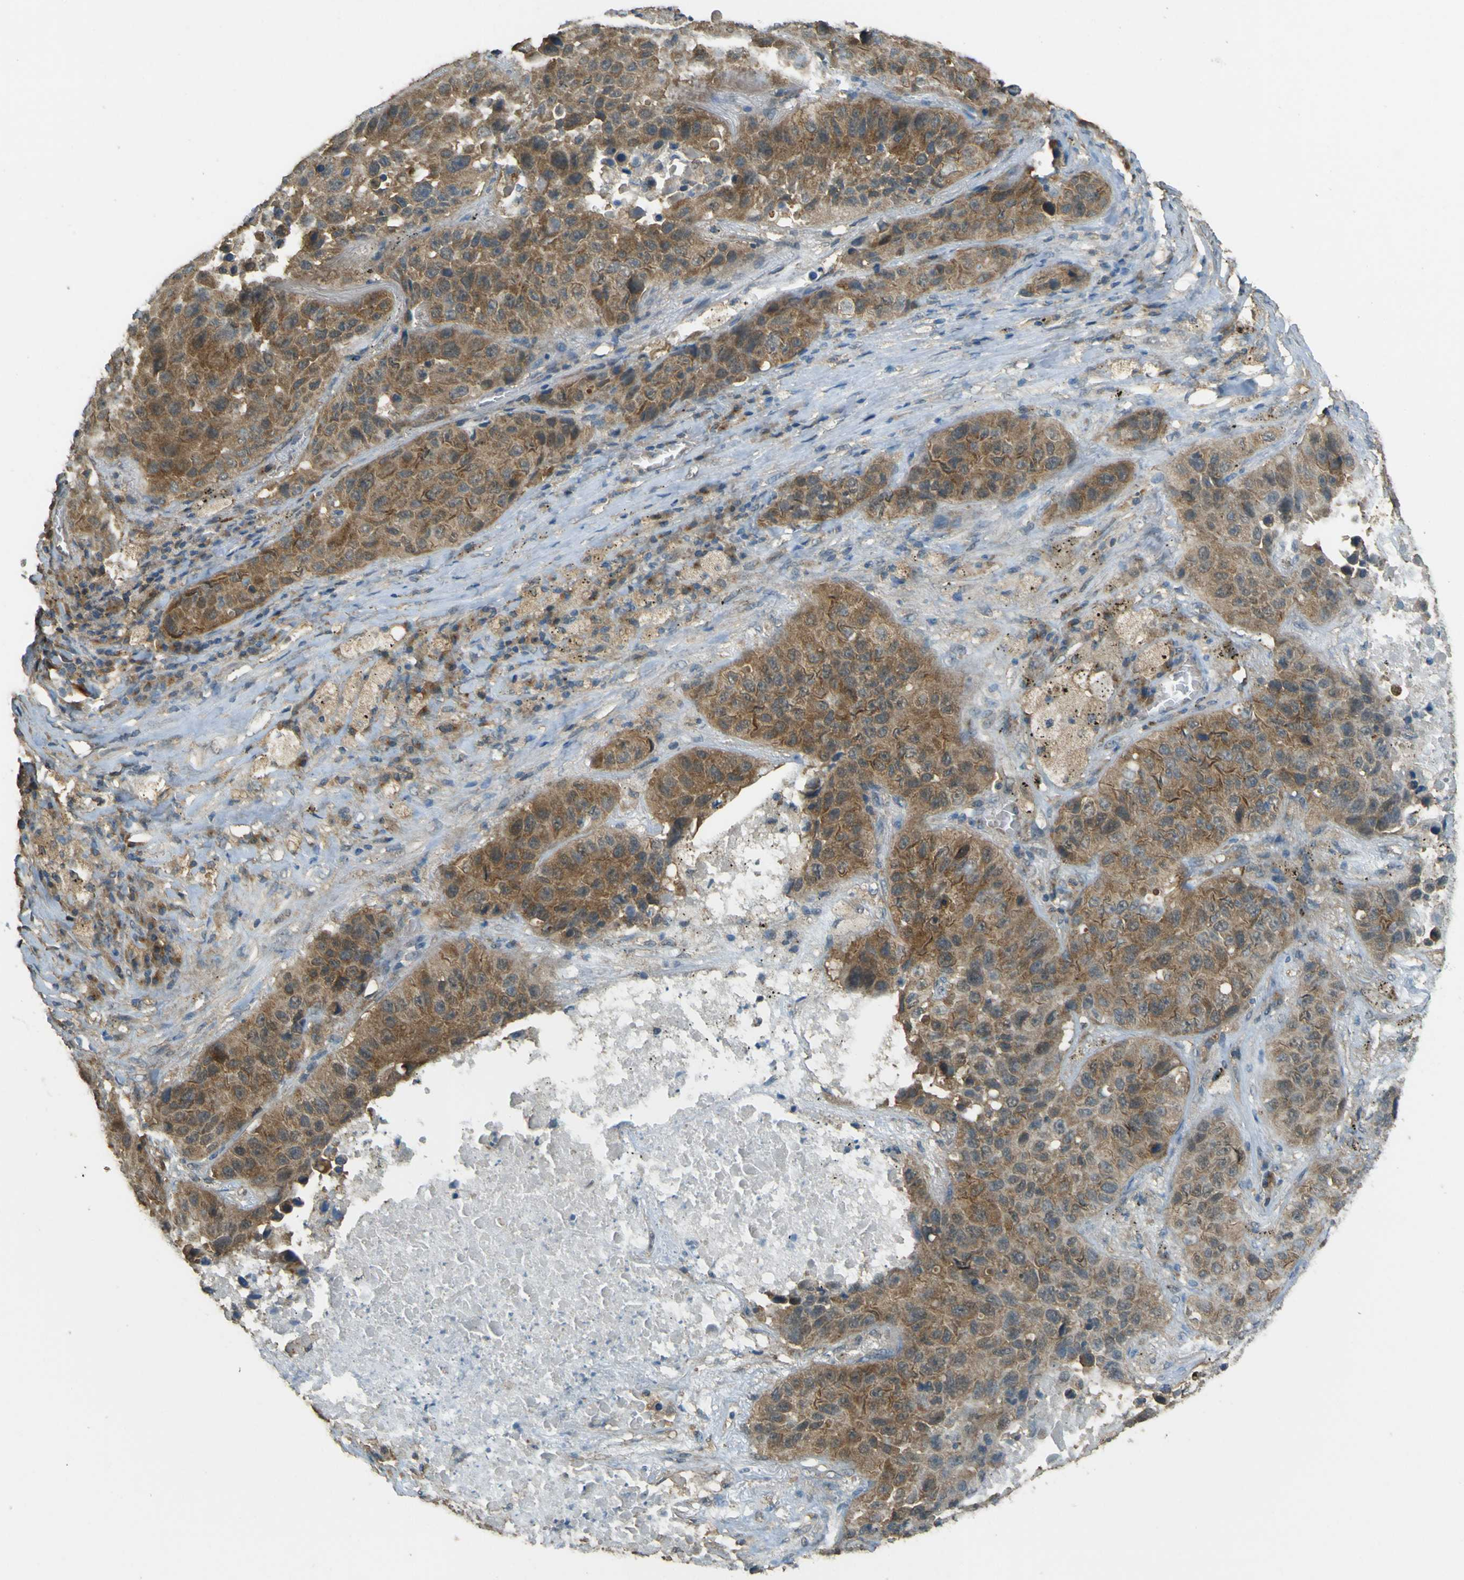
{"staining": {"intensity": "moderate", "quantity": ">75%", "location": "cytoplasmic/membranous"}, "tissue": "lung cancer", "cell_type": "Tumor cells", "image_type": "cancer", "snomed": [{"axis": "morphology", "description": "Squamous cell carcinoma, NOS"}, {"axis": "topography", "description": "Lung"}], "caption": "Human lung cancer stained with a protein marker demonstrates moderate staining in tumor cells.", "gene": "GOLGA1", "patient": {"sex": "male", "age": 57}}